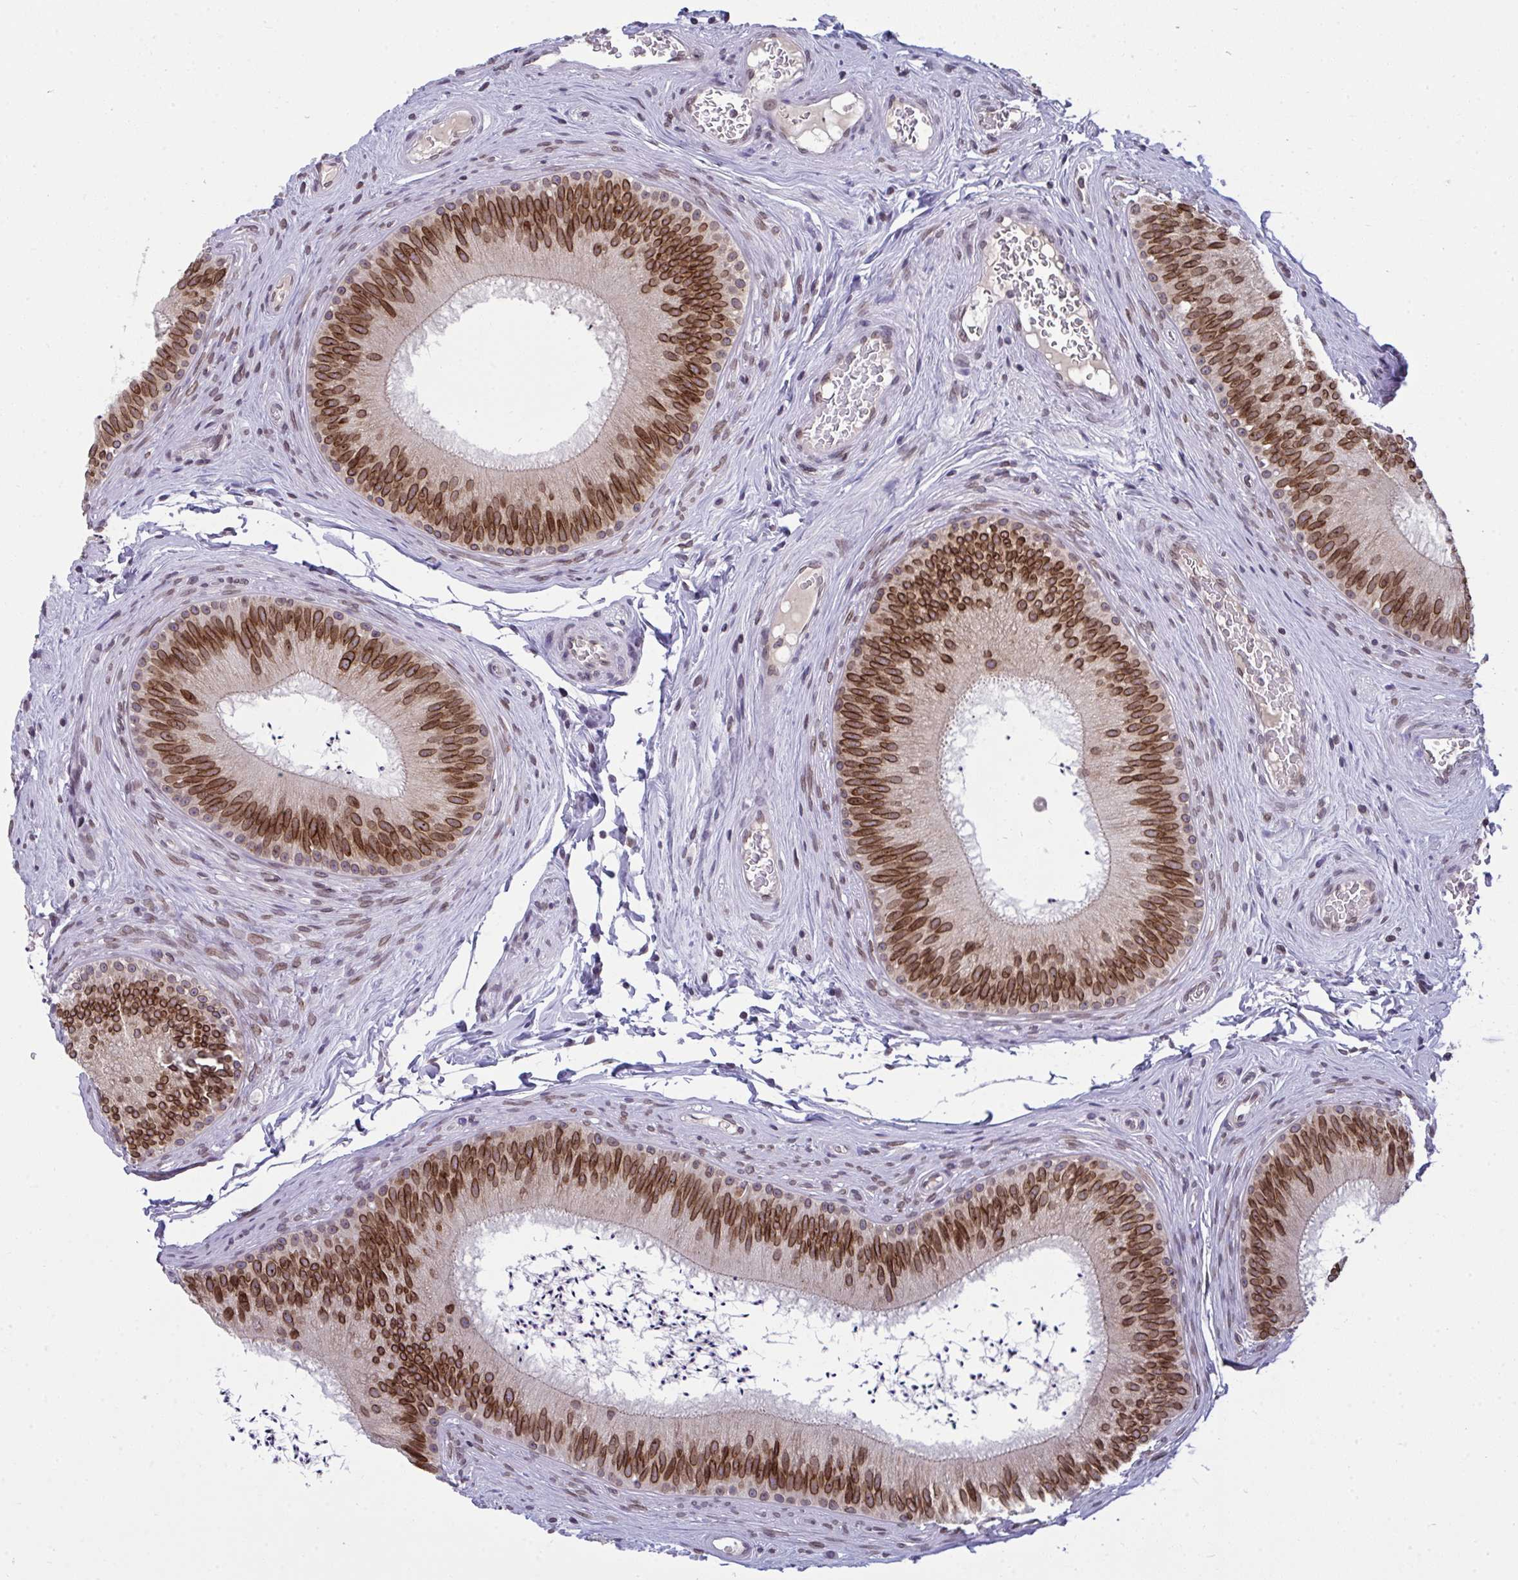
{"staining": {"intensity": "strong", "quantity": ">75%", "location": "cytoplasmic/membranous,nuclear"}, "tissue": "epididymis", "cell_type": "Glandular cells", "image_type": "normal", "snomed": [{"axis": "morphology", "description": "Normal tissue, NOS"}, {"axis": "topography", "description": "Epididymis"}], "caption": "Strong cytoplasmic/membranous,nuclear positivity for a protein is appreciated in approximately >75% of glandular cells of unremarkable epididymis using immunohistochemistry (IHC).", "gene": "RANBP2", "patient": {"sex": "male", "age": 24}}